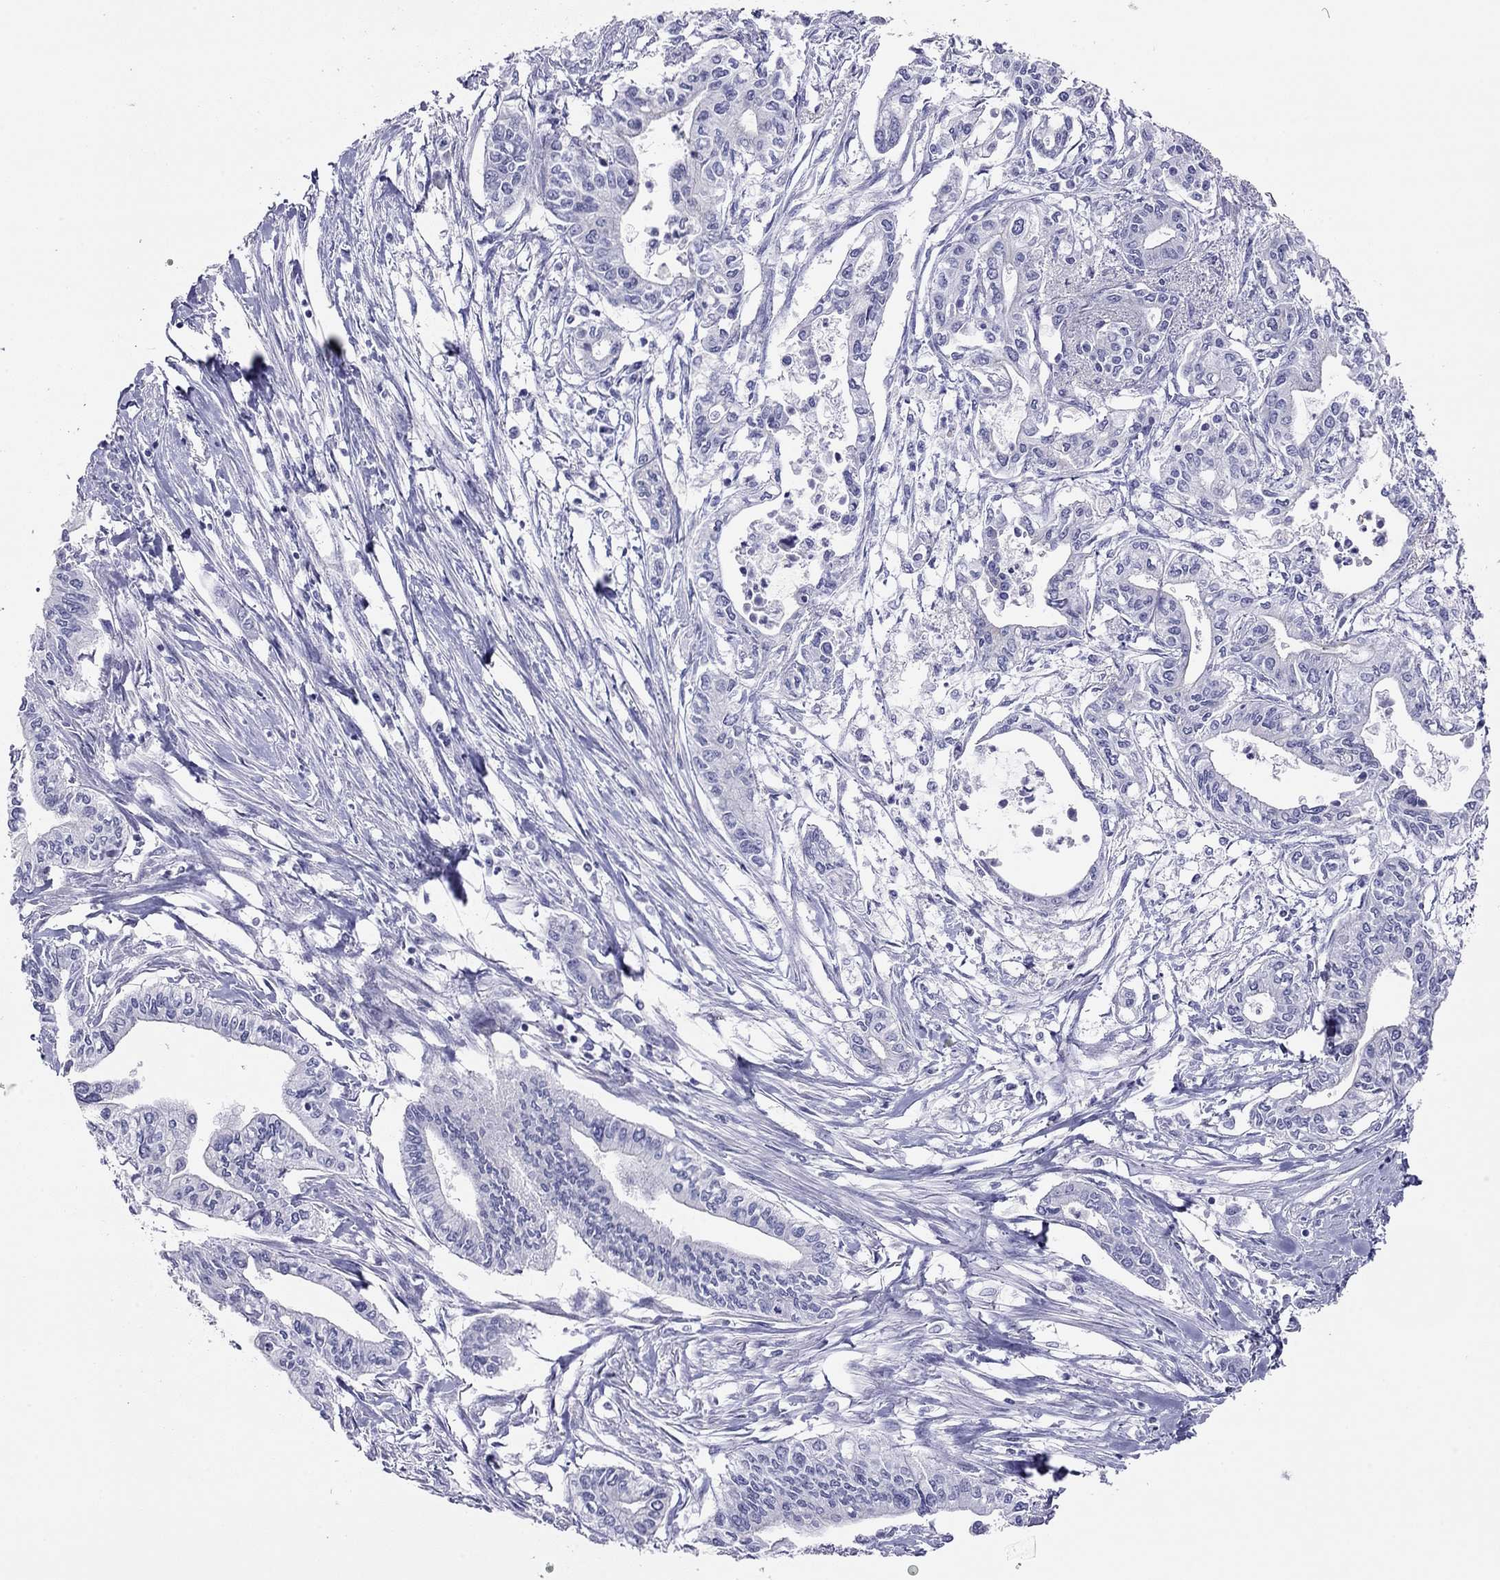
{"staining": {"intensity": "negative", "quantity": "none", "location": "none"}, "tissue": "pancreatic cancer", "cell_type": "Tumor cells", "image_type": "cancer", "snomed": [{"axis": "morphology", "description": "Adenocarcinoma, NOS"}, {"axis": "topography", "description": "Pancreas"}], "caption": "Tumor cells are negative for protein expression in human pancreatic cancer.", "gene": "MYMX", "patient": {"sex": "male", "age": 60}}